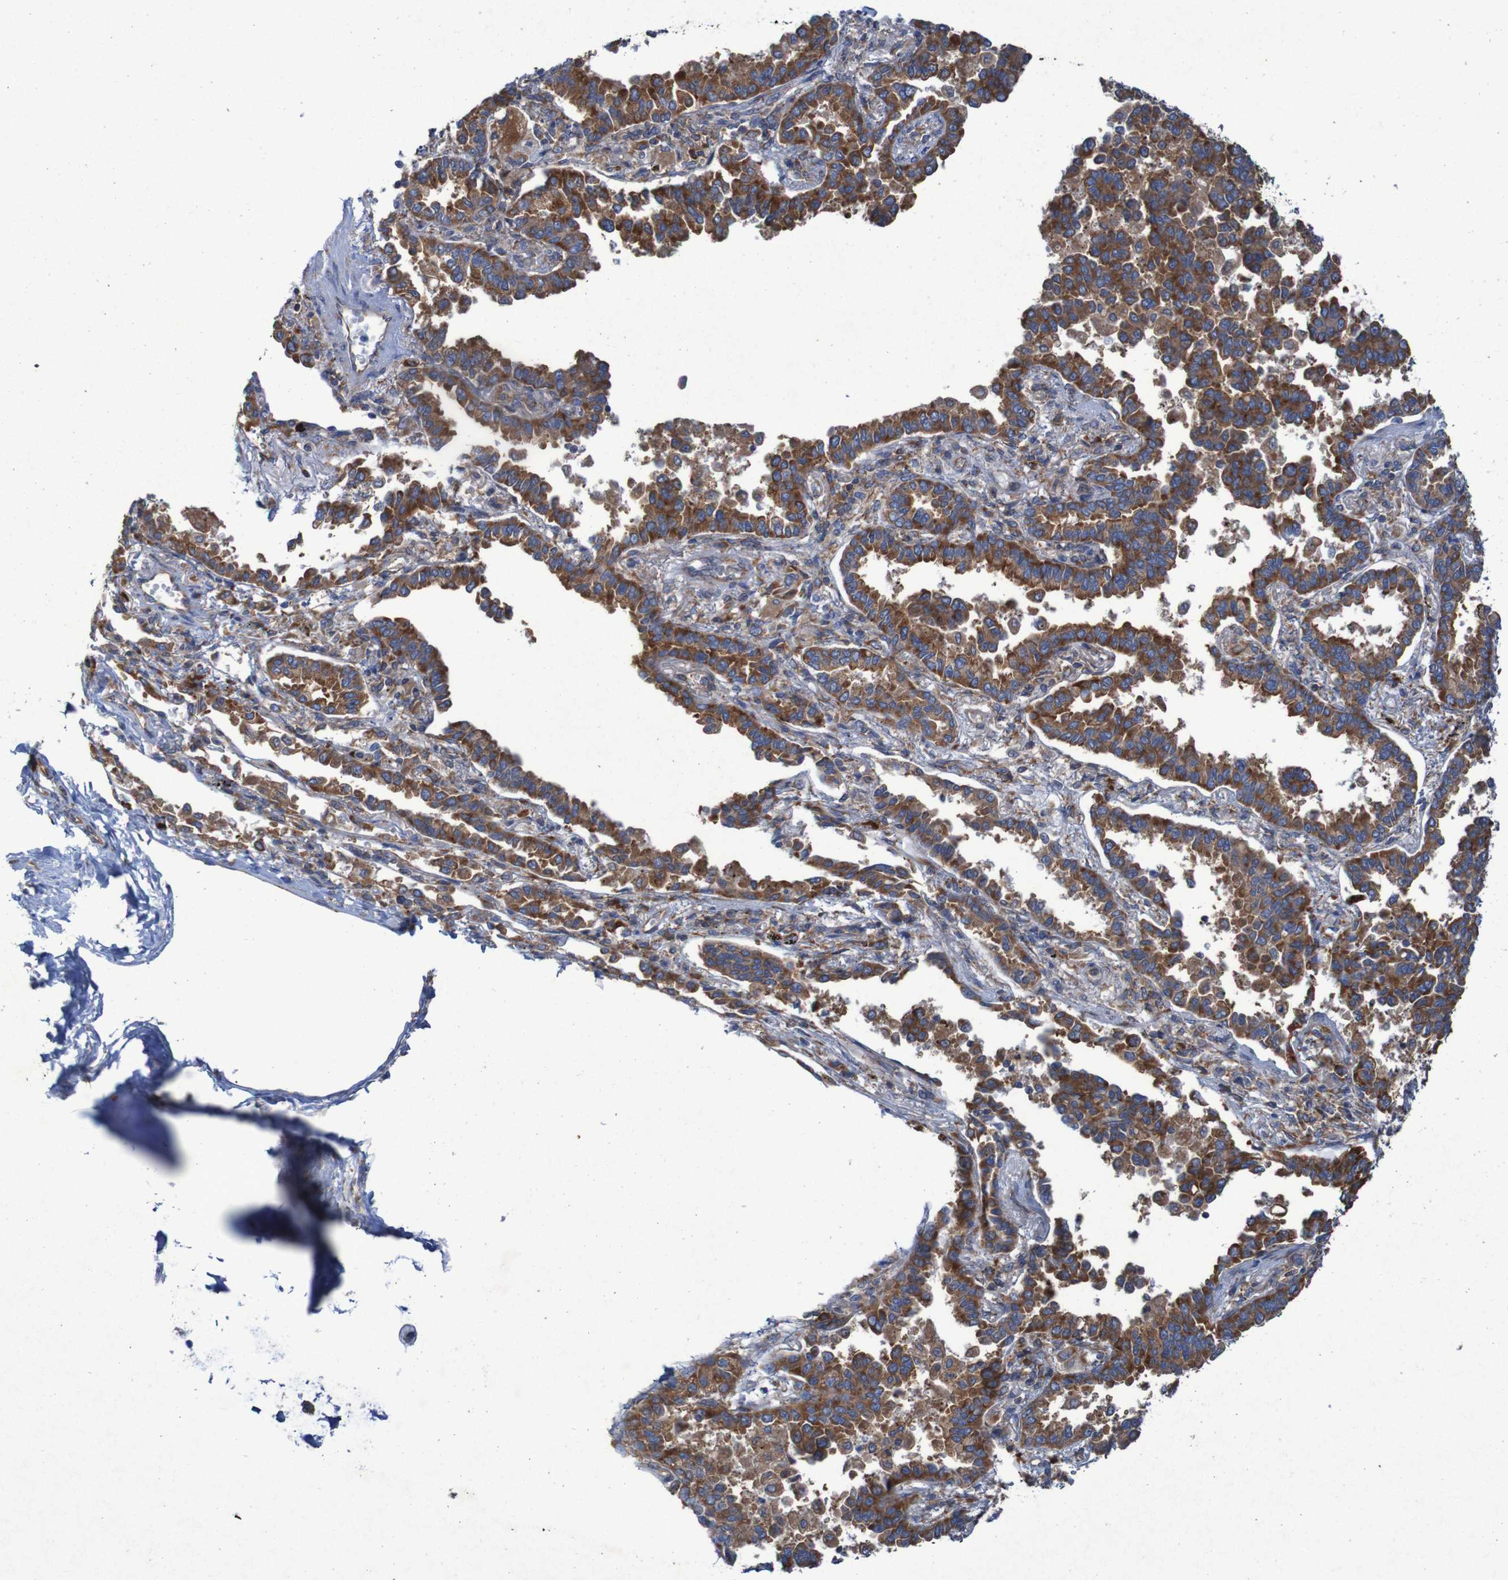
{"staining": {"intensity": "strong", "quantity": ">75%", "location": "cytoplasmic/membranous"}, "tissue": "lung cancer", "cell_type": "Tumor cells", "image_type": "cancer", "snomed": [{"axis": "morphology", "description": "Normal tissue, NOS"}, {"axis": "morphology", "description": "Adenocarcinoma, NOS"}, {"axis": "topography", "description": "Lung"}], "caption": "Protein analysis of adenocarcinoma (lung) tissue displays strong cytoplasmic/membranous staining in approximately >75% of tumor cells.", "gene": "RPL10", "patient": {"sex": "male", "age": 59}}